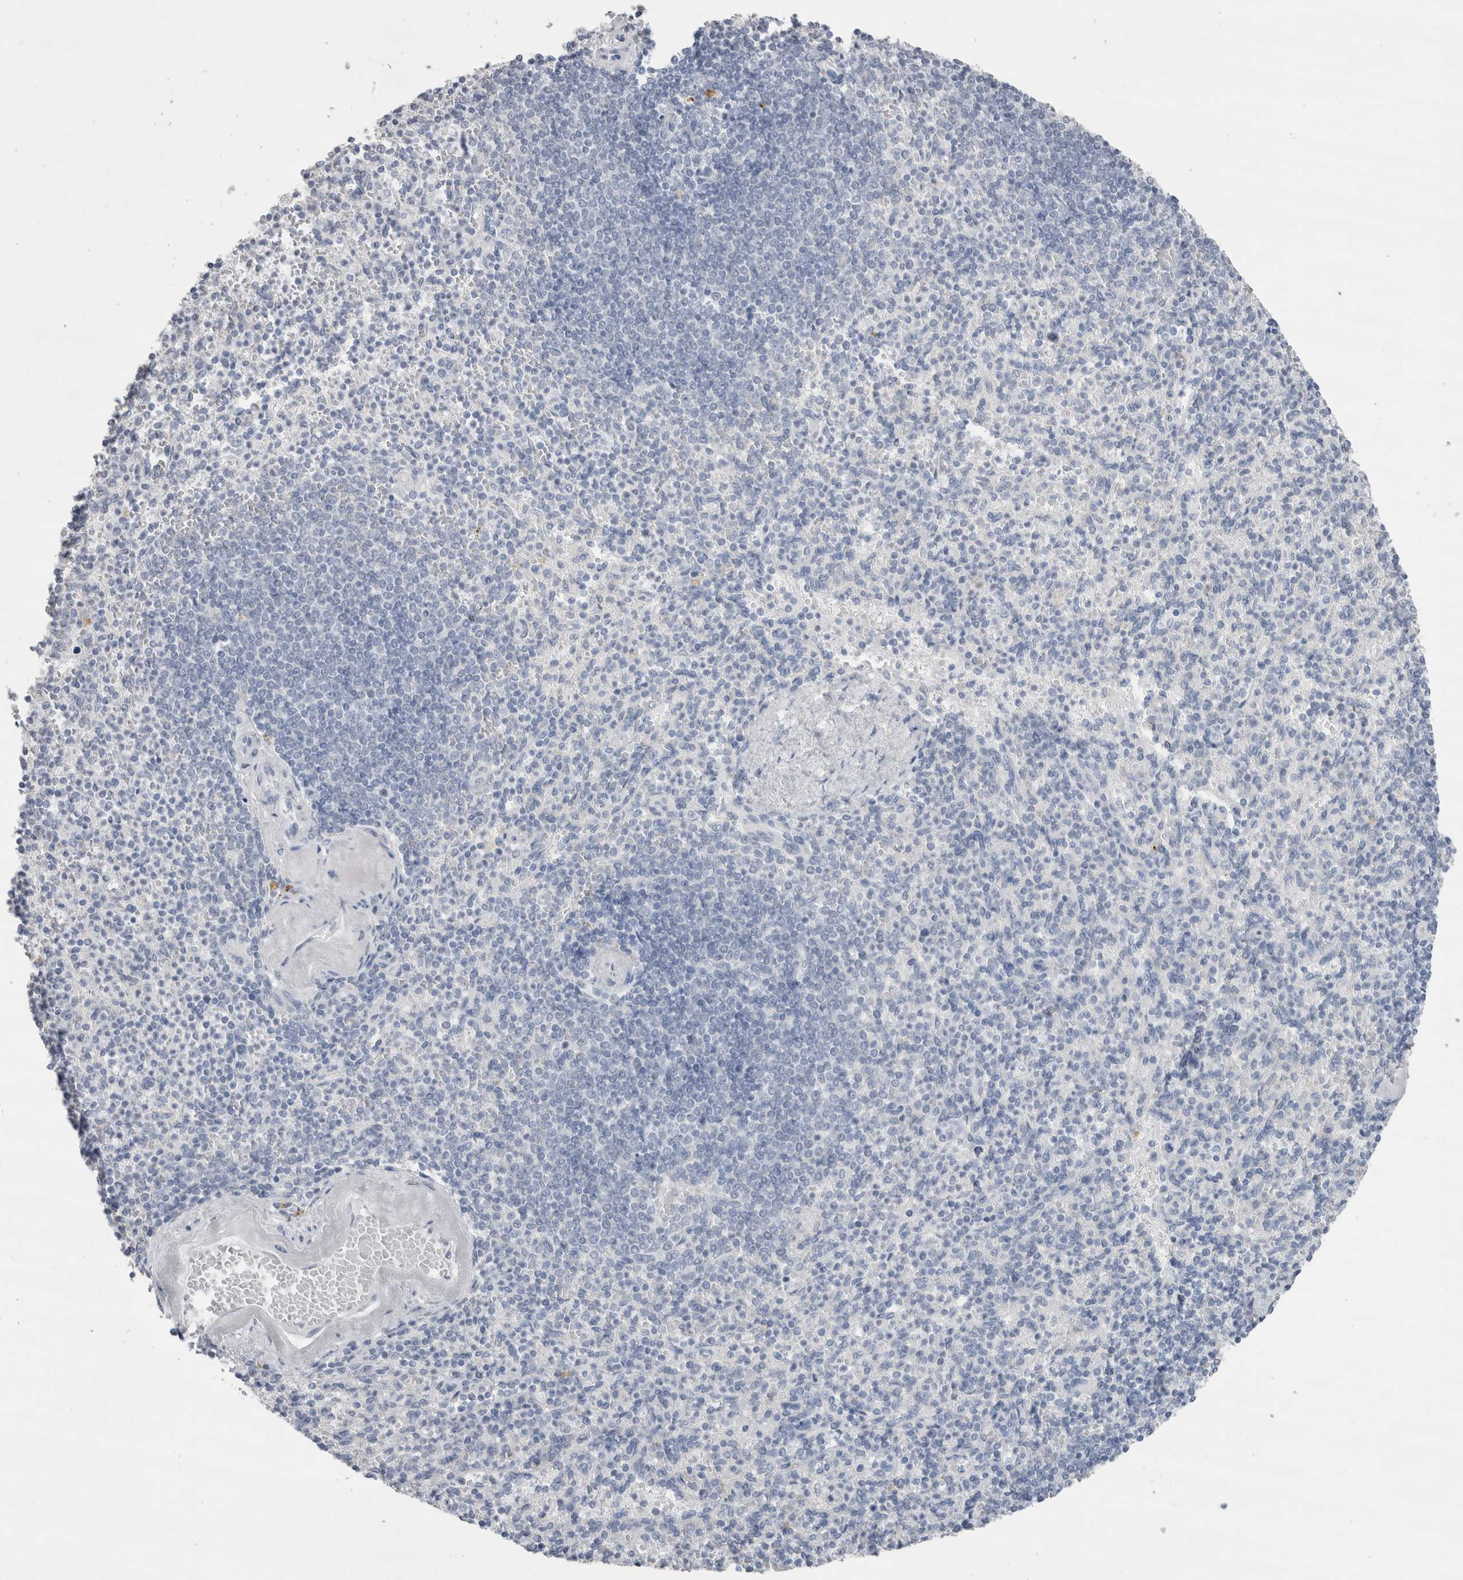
{"staining": {"intensity": "negative", "quantity": "none", "location": "none"}, "tissue": "spleen", "cell_type": "Cells in red pulp", "image_type": "normal", "snomed": [{"axis": "morphology", "description": "Normal tissue, NOS"}, {"axis": "topography", "description": "Spleen"}], "caption": "IHC photomicrograph of unremarkable spleen stained for a protein (brown), which shows no expression in cells in red pulp.", "gene": "CDH17", "patient": {"sex": "female", "age": 74}}